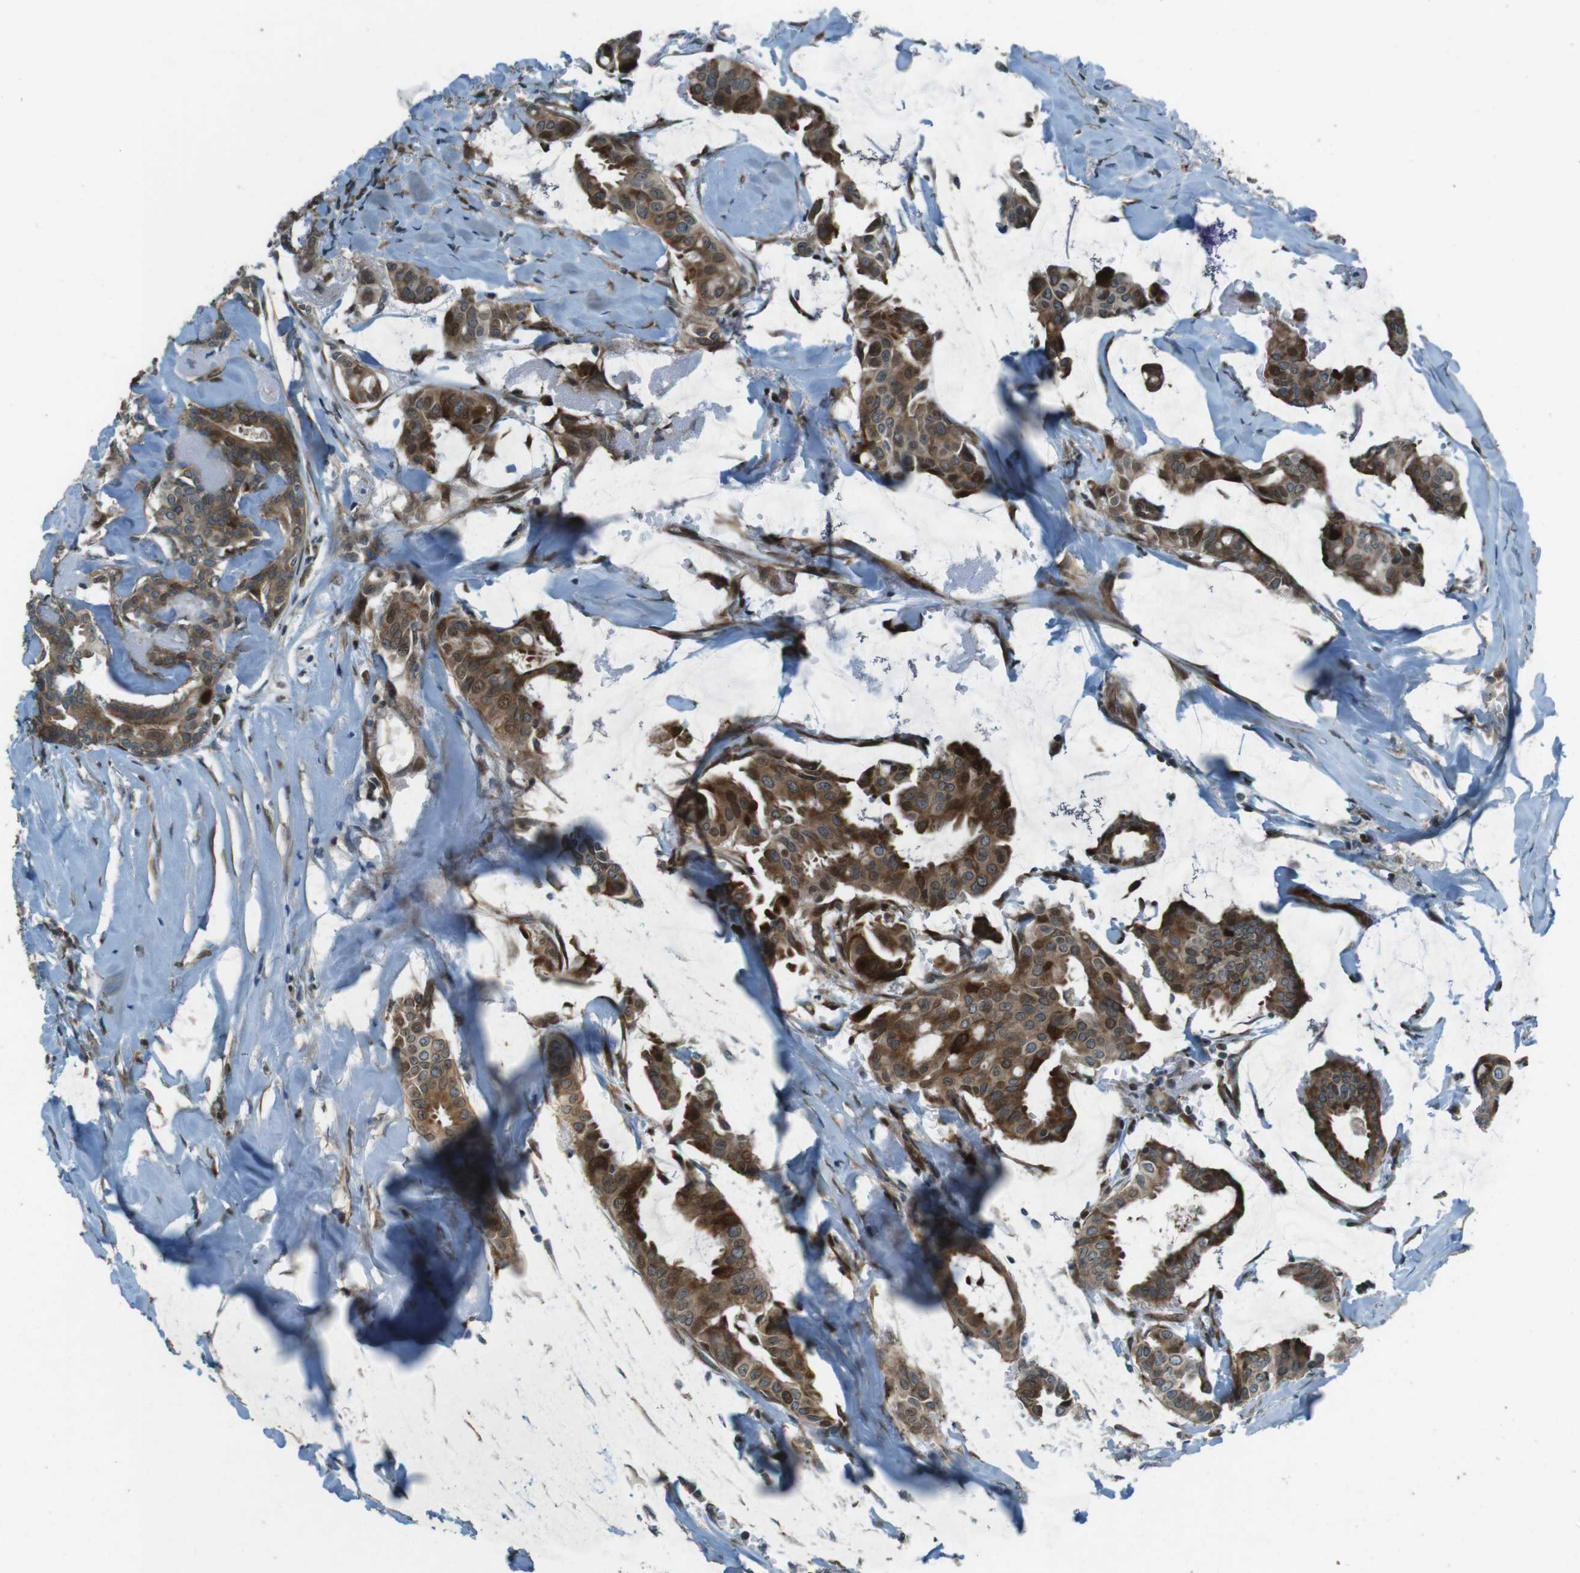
{"staining": {"intensity": "moderate", "quantity": ">75%", "location": "cytoplasmic/membranous"}, "tissue": "head and neck cancer", "cell_type": "Tumor cells", "image_type": "cancer", "snomed": [{"axis": "morphology", "description": "Adenocarcinoma, NOS"}, {"axis": "topography", "description": "Salivary gland"}, {"axis": "topography", "description": "Head-Neck"}], "caption": "The immunohistochemical stain highlights moderate cytoplasmic/membranous staining in tumor cells of head and neck adenocarcinoma tissue. The staining was performed using DAB (3,3'-diaminobenzidine), with brown indicating positive protein expression. Nuclei are stained blue with hematoxylin.", "gene": "ZNF330", "patient": {"sex": "female", "age": 59}}